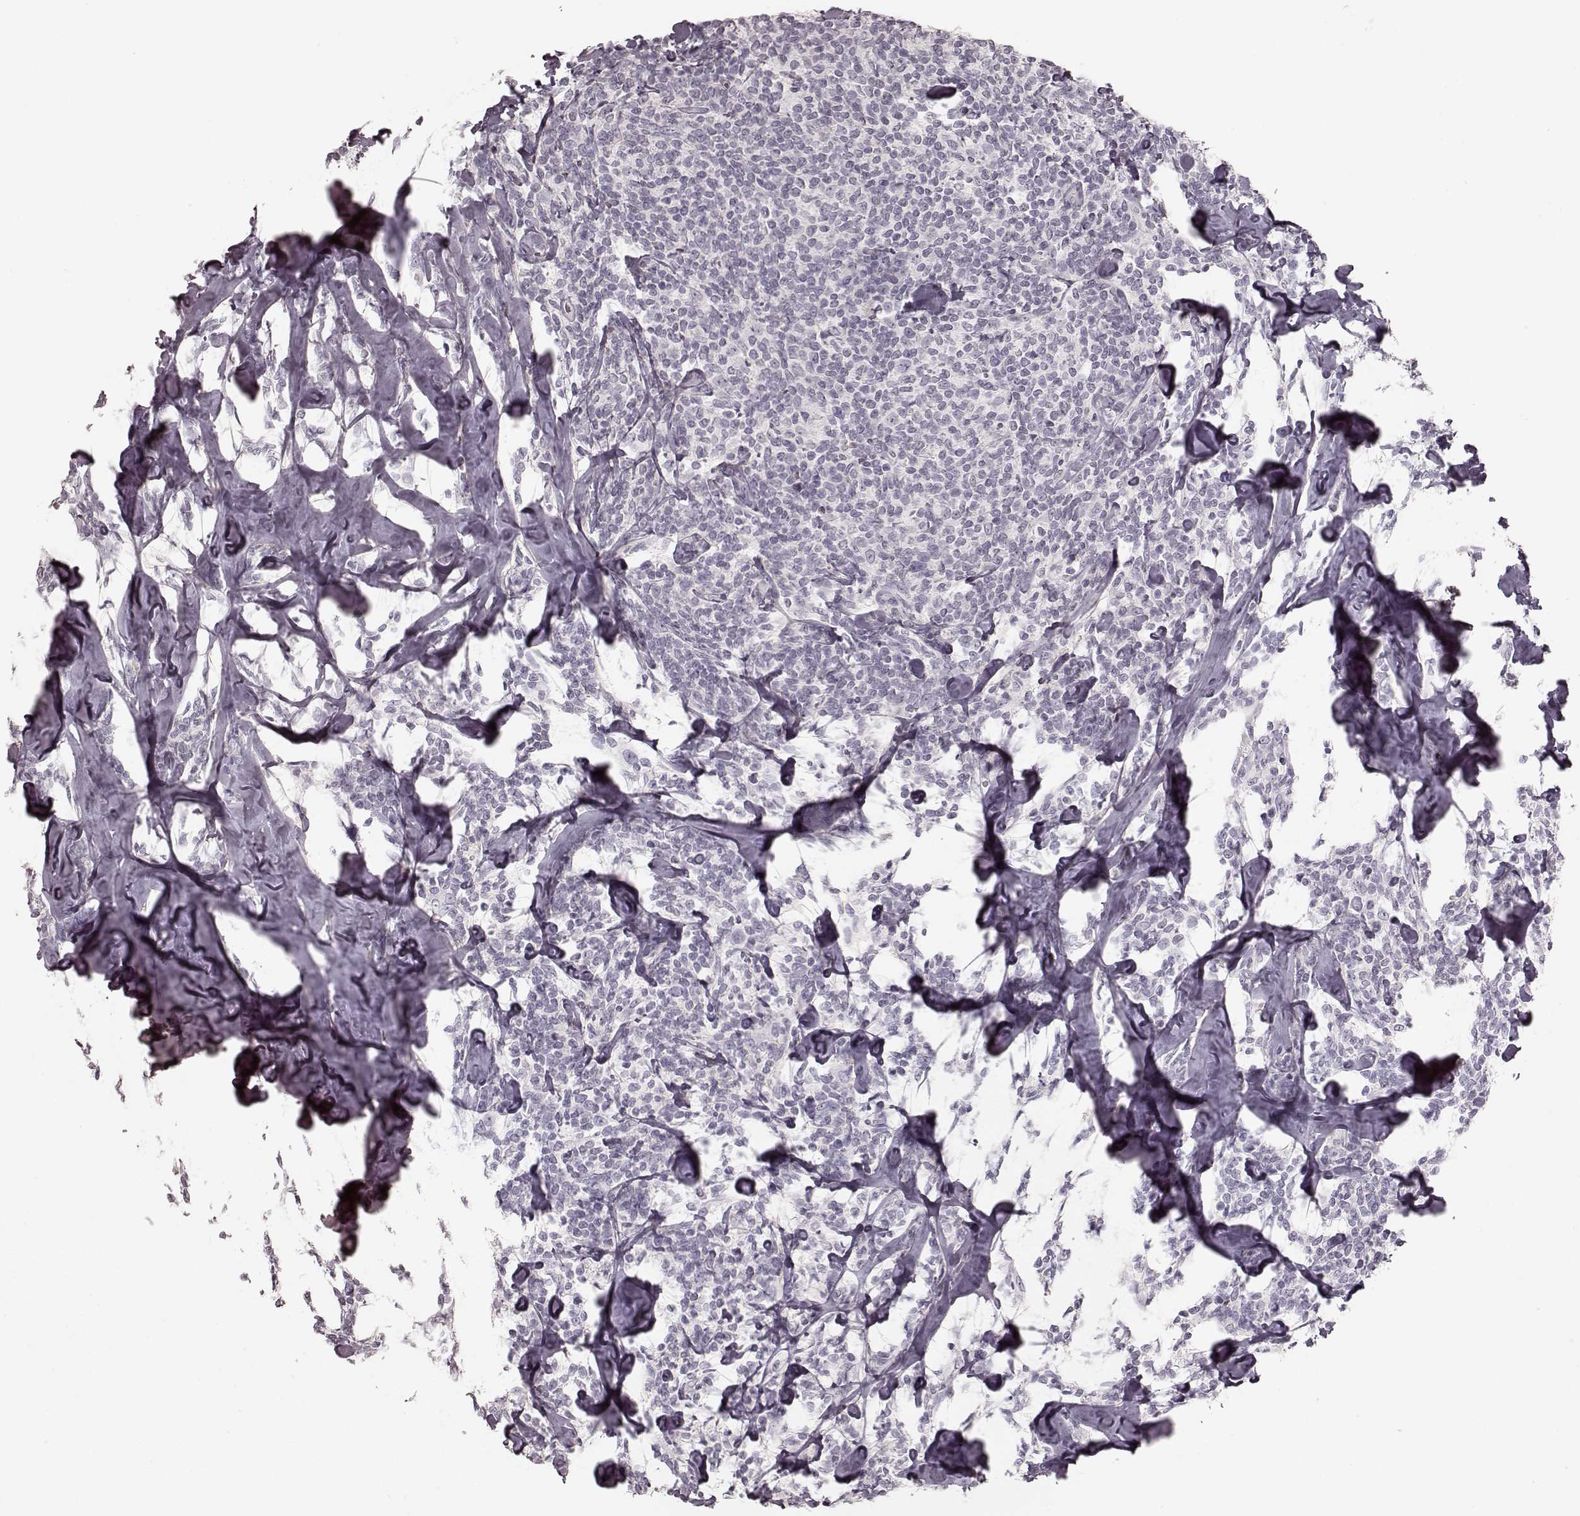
{"staining": {"intensity": "negative", "quantity": "none", "location": "none"}, "tissue": "lymphoma", "cell_type": "Tumor cells", "image_type": "cancer", "snomed": [{"axis": "morphology", "description": "Malignant lymphoma, non-Hodgkin's type, Low grade"}, {"axis": "topography", "description": "Lymph node"}], "caption": "This is an immunohistochemistry micrograph of human low-grade malignant lymphoma, non-Hodgkin's type. There is no positivity in tumor cells.", "gene": "PRLHR", "patient": {"sex": "female", "age": 56}}